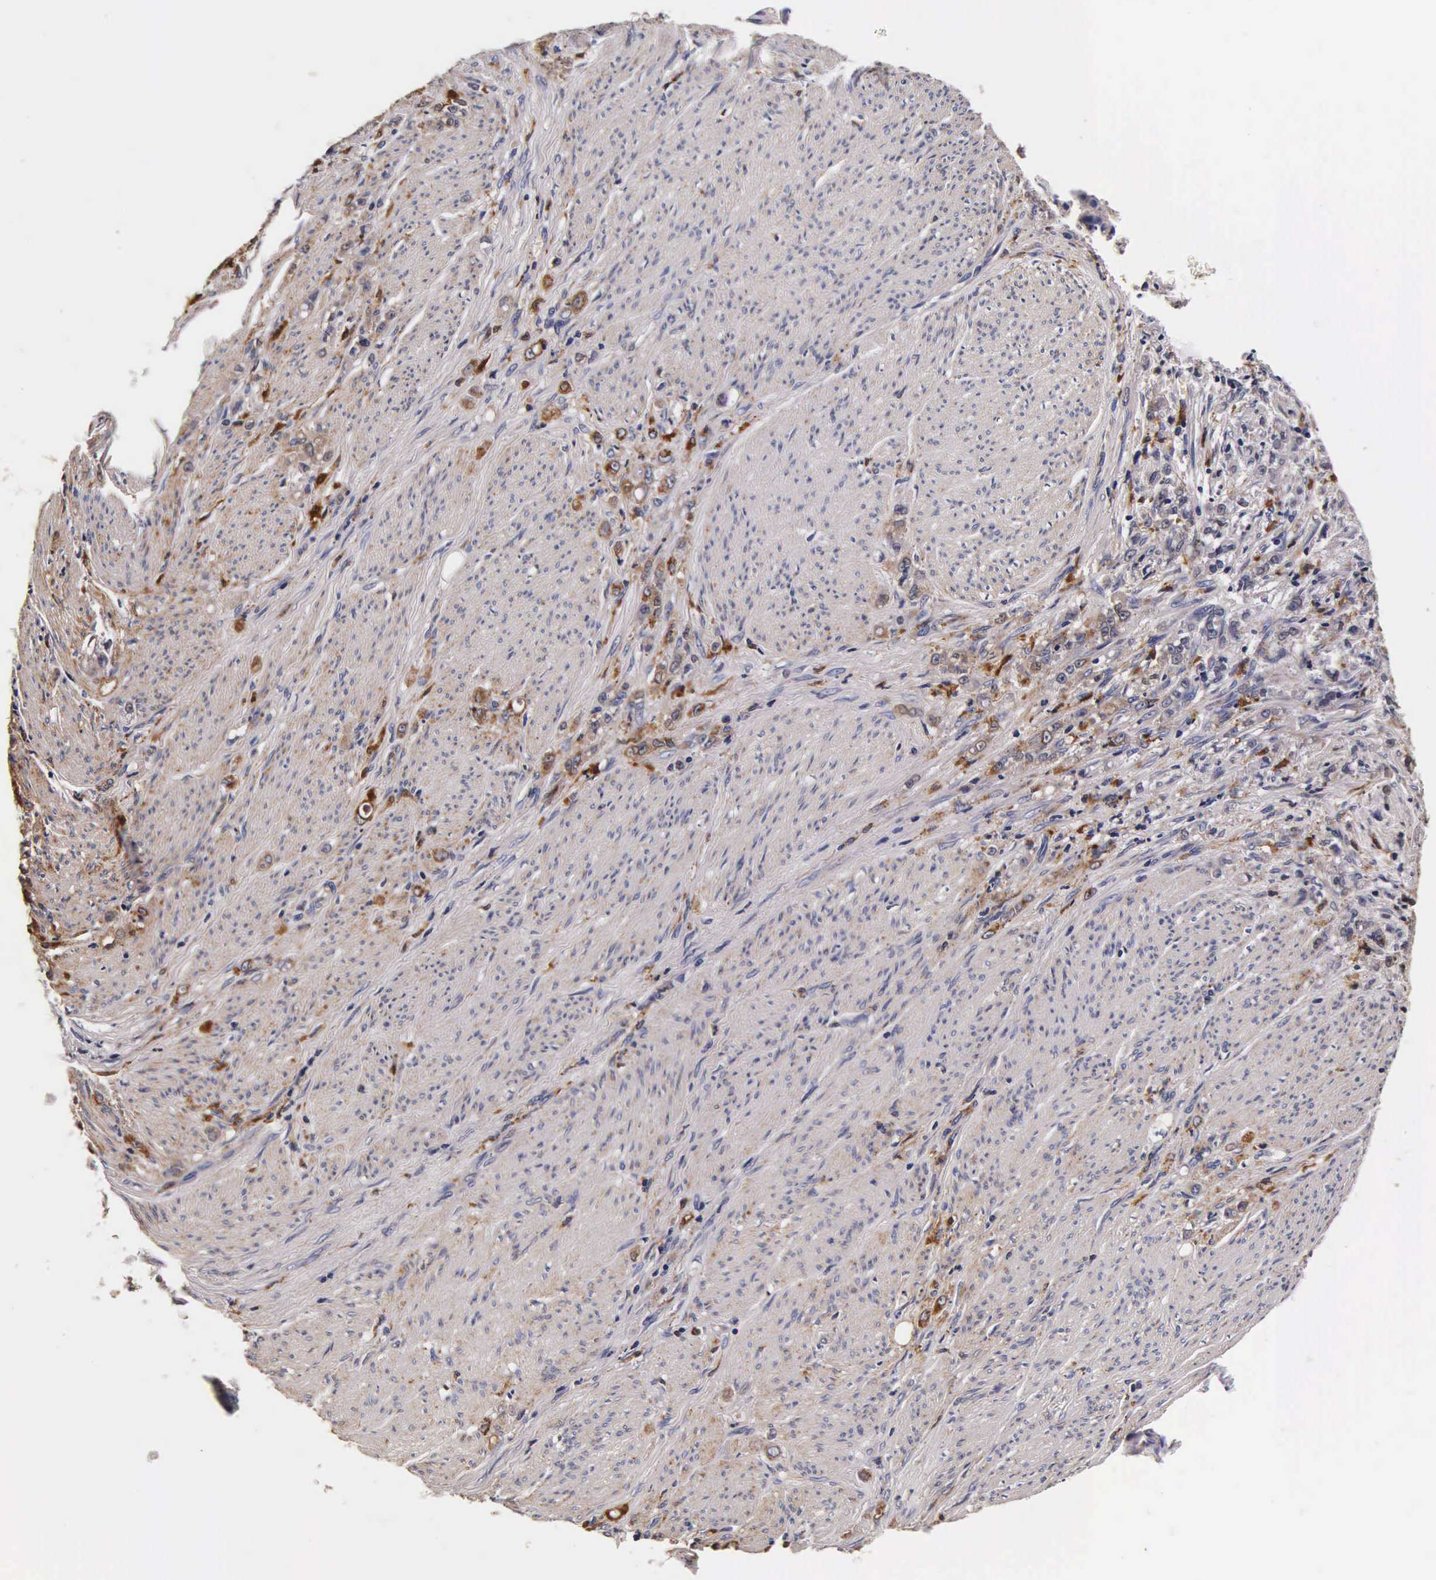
{"staining": {"intensity": "moderate", "quantity": "25%-75%", "location": "cytoplasmic/membranous"}, "tissue": "stomach cancer", "cell_type": "Tumor cells", "image_type": "cancer", "snomed": [{"axis": "morphology", "description": "Adenocarcinoma, NOS"}, {"axis": "topography", "description": "Stomach"}], "caption": "This photomicrograph demonstrates immunohistochemistry staining of human stomach cancer, with medium moderate cytoplasmic/membranous positivity in approximately 25%-75% of tumor cells.", "gene": "CTSB", "patient": {"sex": "male", "age": 72}}